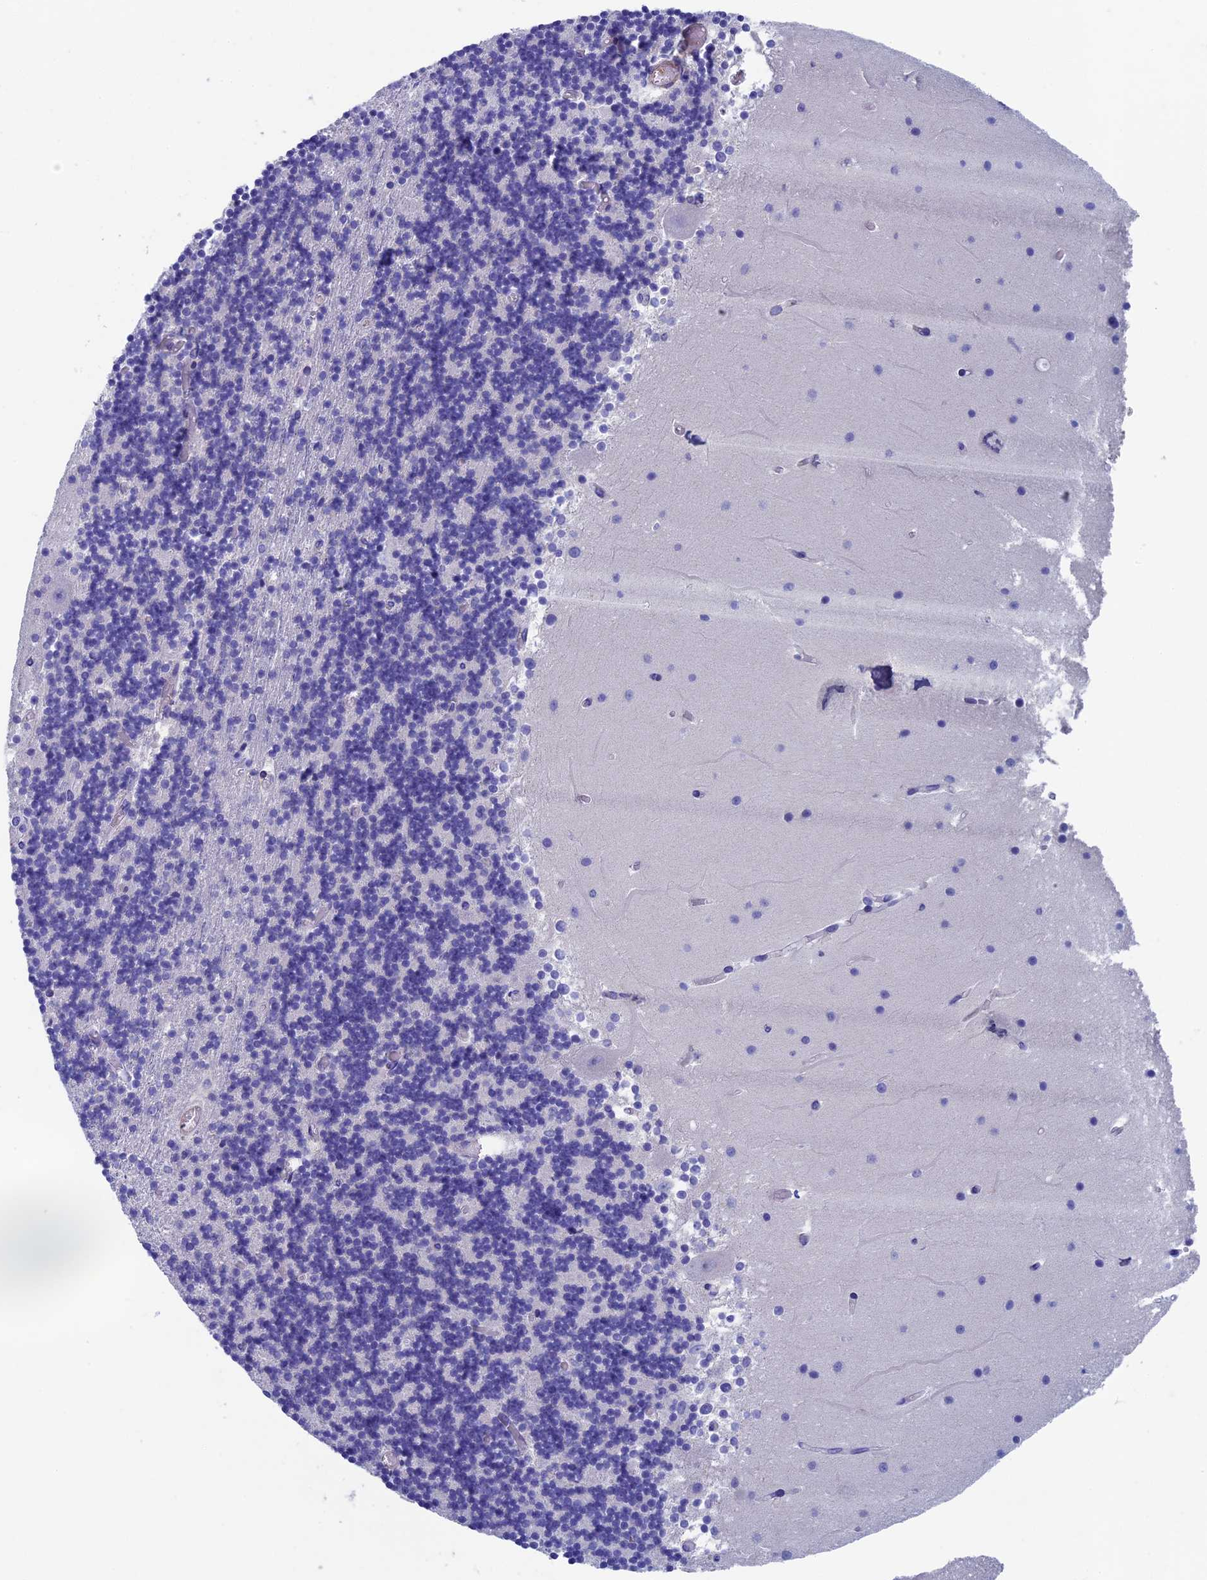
{"staining": {"intensity": "negative", "quantity": "none", "location": "none"}, "tissue": "cerebellum", "cell_type": "Cells in granular layer", "image_type": "normal", "snomed": [{"axis": "morphology", "description": "Normal tissue, NOS"}, {"axis": "topography", "description": "Cerebellum"}], "caption": "Cells in granular layer show no significant positivity in normal cerebellum. The staining was performed using DAB to visualize the protein expression in brown, while the nuclei were stained in blue with hematoxylin (Magnification: 20x).", "gene": "ADH7", "patient": {"sex": "female", "age": 28}}